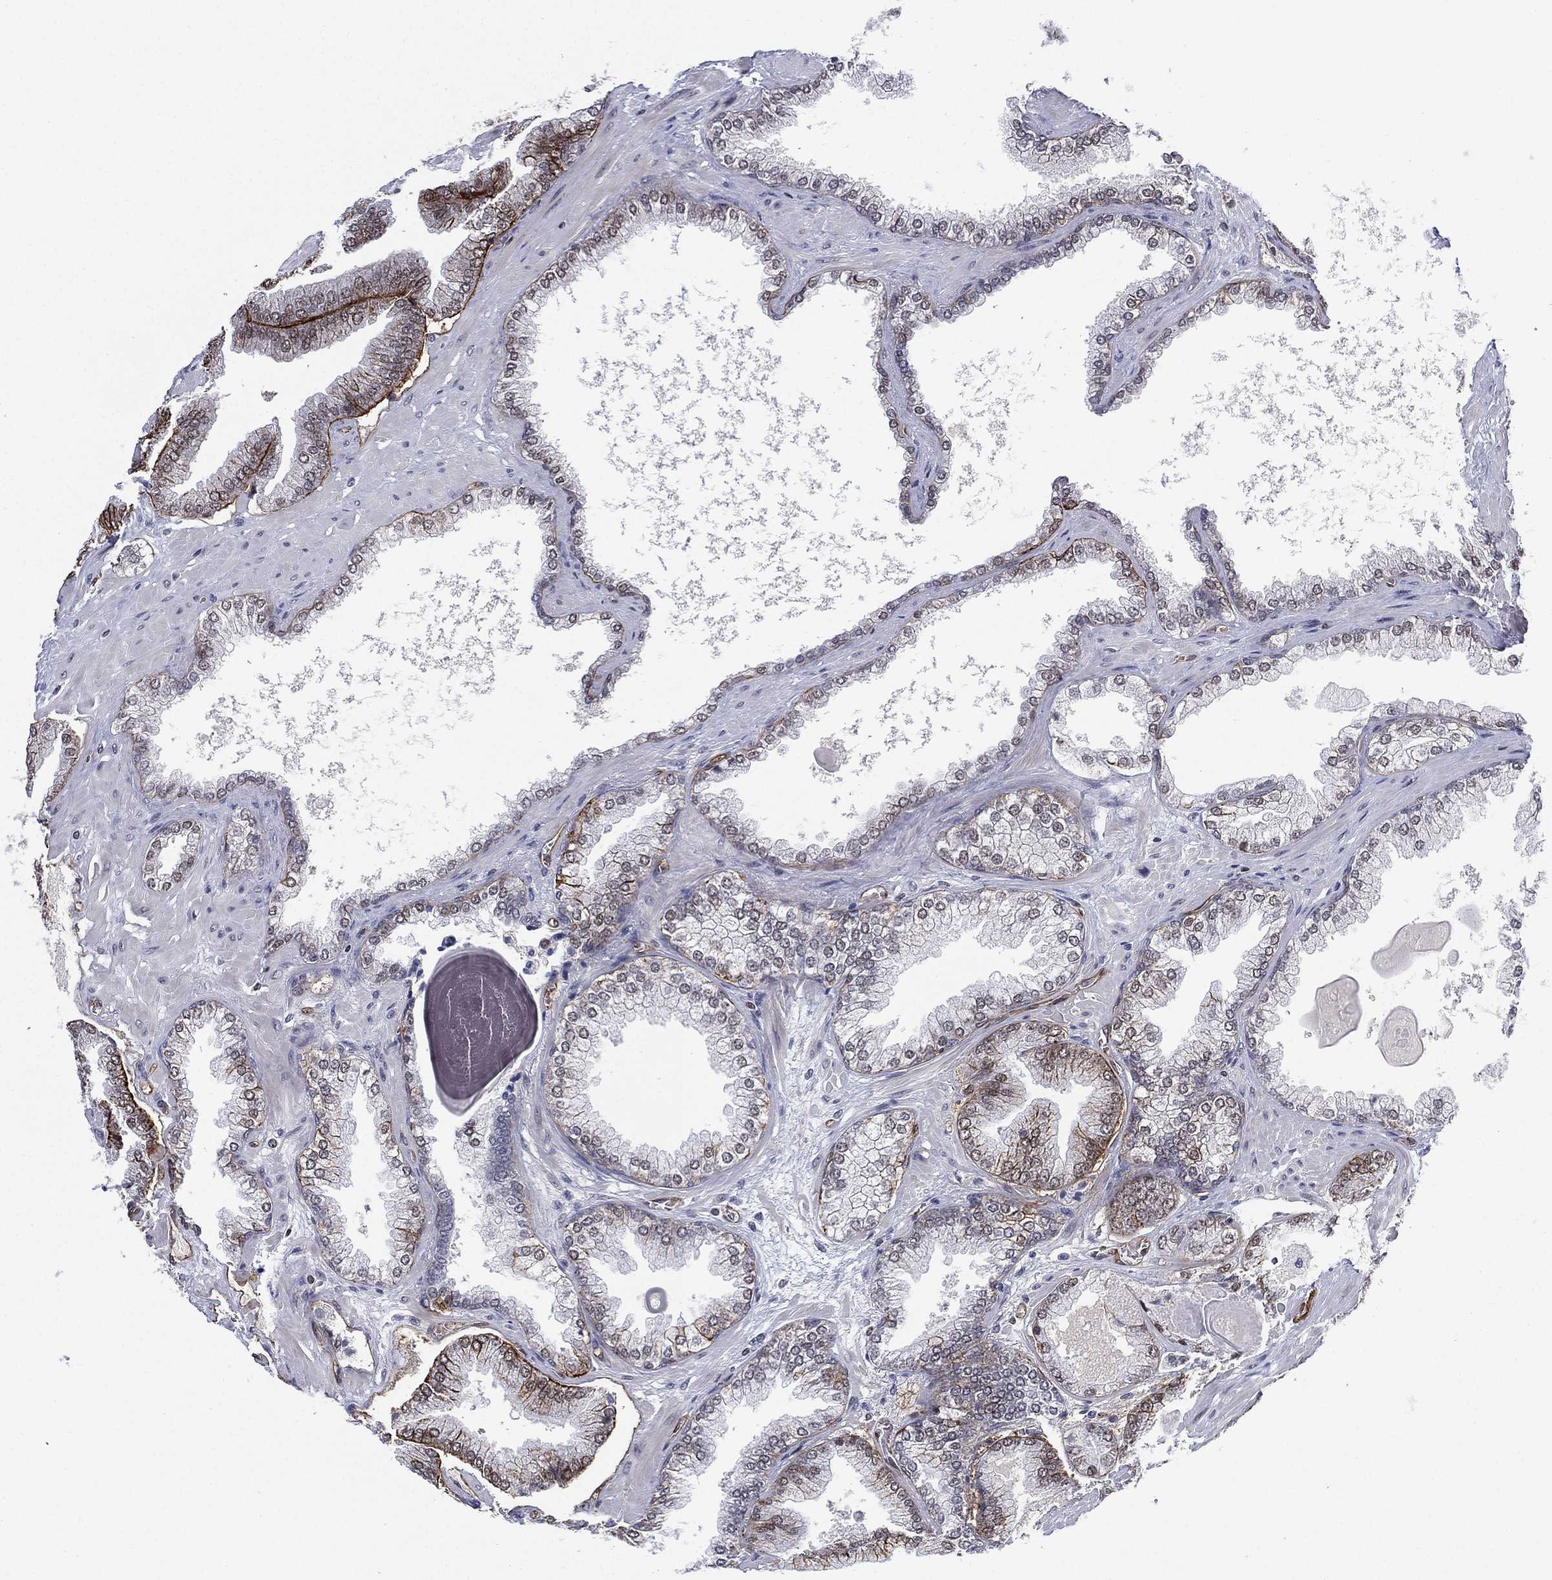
{"staining": {"intensity": "moderate", "quantity": "25%-75%", "location": "cytoplasmic/membranous"}, "tissue": "prostate cancer", "cell_type": "Tumor cells", "image_type": "cancer", "snomed": [{"axis": "morphology", "description": "Adenocarcinoma, Low grade"}, {"axis": "topography", "description": "Prostate"}], "caption": "Prostate low-grade adenocarcinoma tissue demonstrates moderate cytoplasmic/membranous positivity in about 25%-75% of tumor cells The staining is performed using DAB (3,3'-diaminobenzidine) brown chromogen to label protein expression. The nuclei are counter-stained blue using hematoxylin.", "gene": "GSE1", "patient": {"sex": "male", "age": 72}}